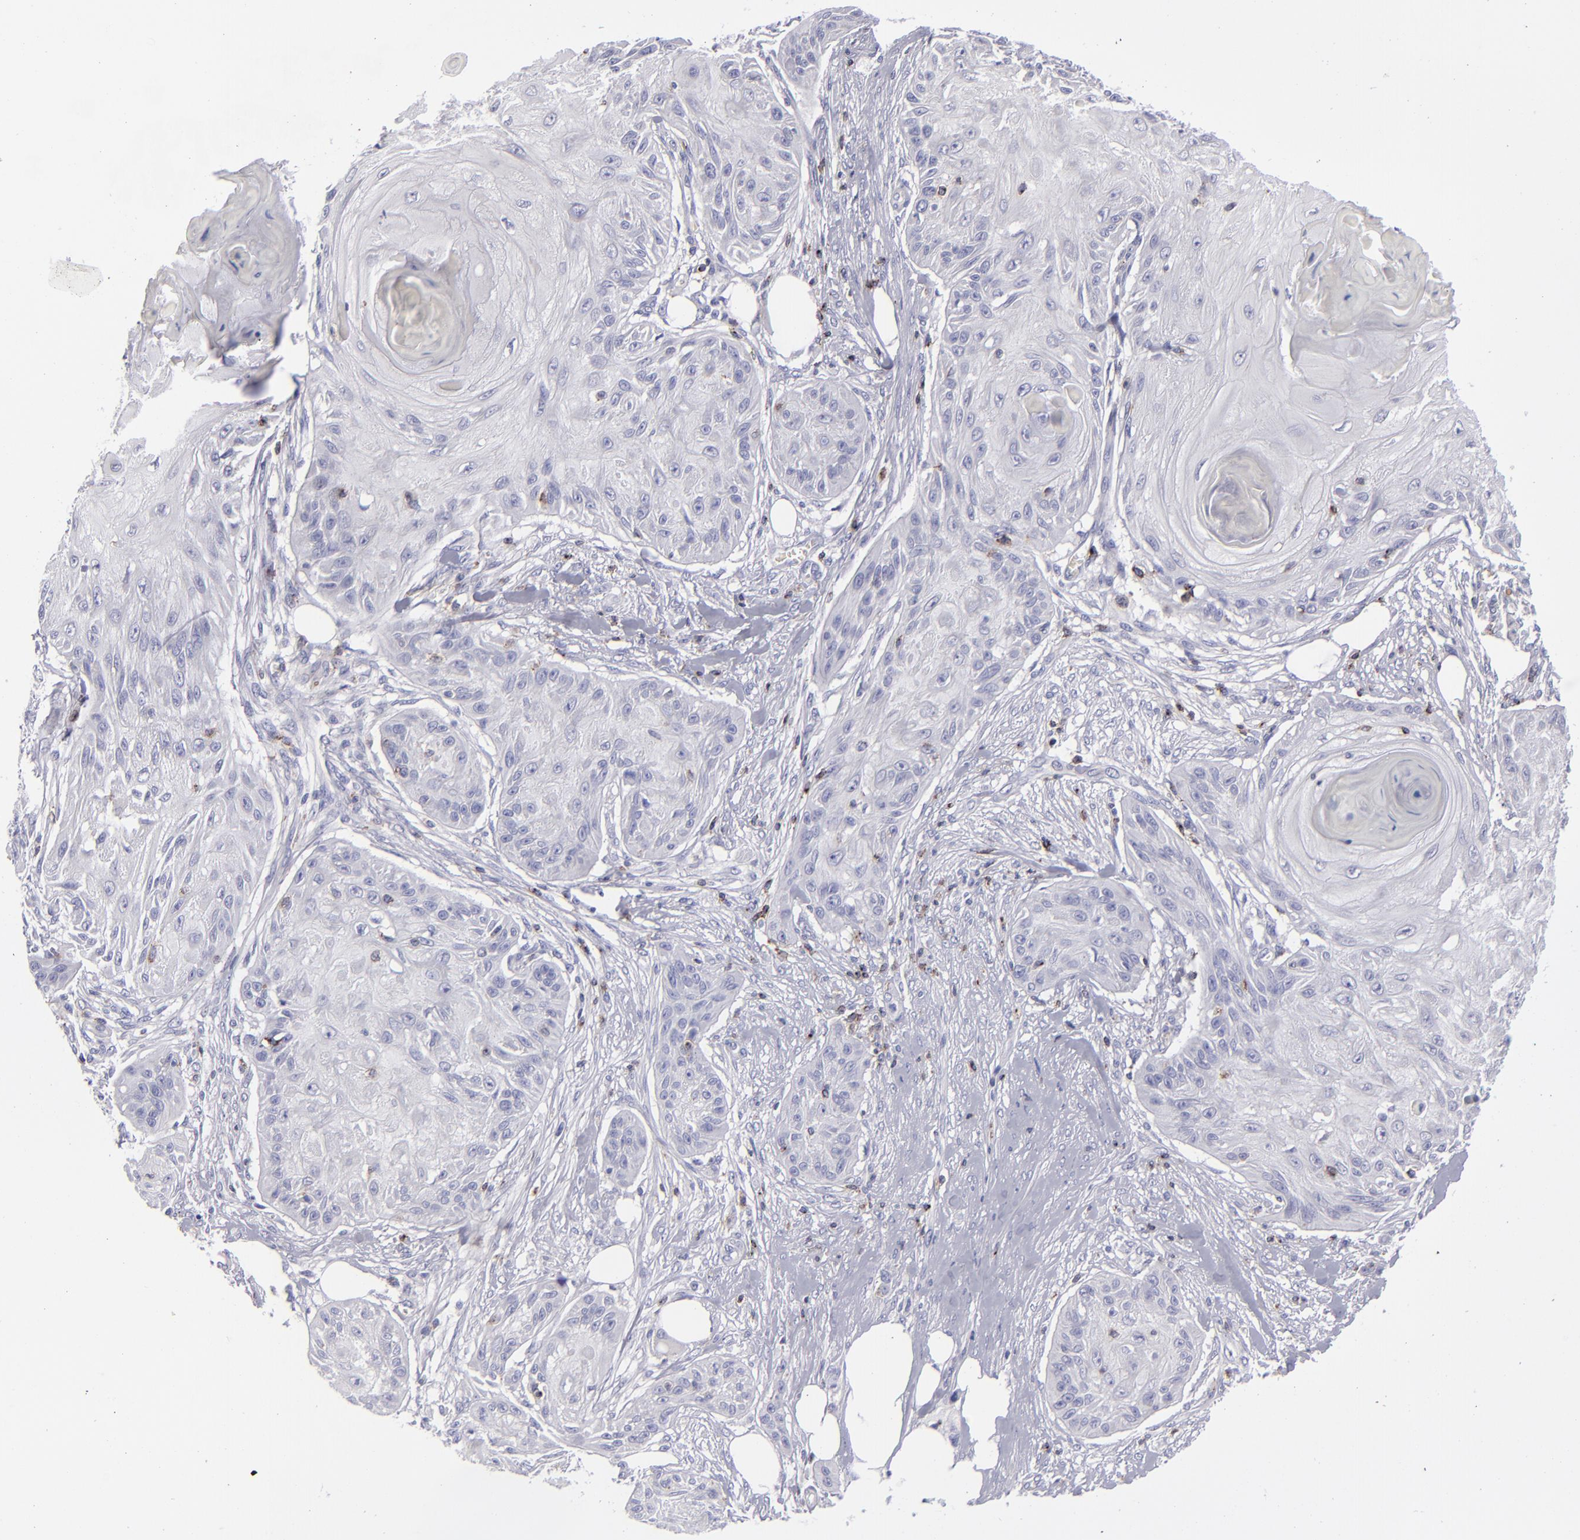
{"staining": {"intensity": "negative", "quantity": "none", "location": "none"}, "tissue": "skin cancer", "cell_type": "Tumor cells", "image_type": "cancer", "snomed": [{"axis": "morphology", "description": "Squamous cell carcinoma, NOS"}, {"axis": "topography", "description": "Skin"}], "caption": "Protein analysis of skin cancer shows no significant staining in tumor cells.", "gene": "CD2", "patient": {"sex": "female", "age": 88}}